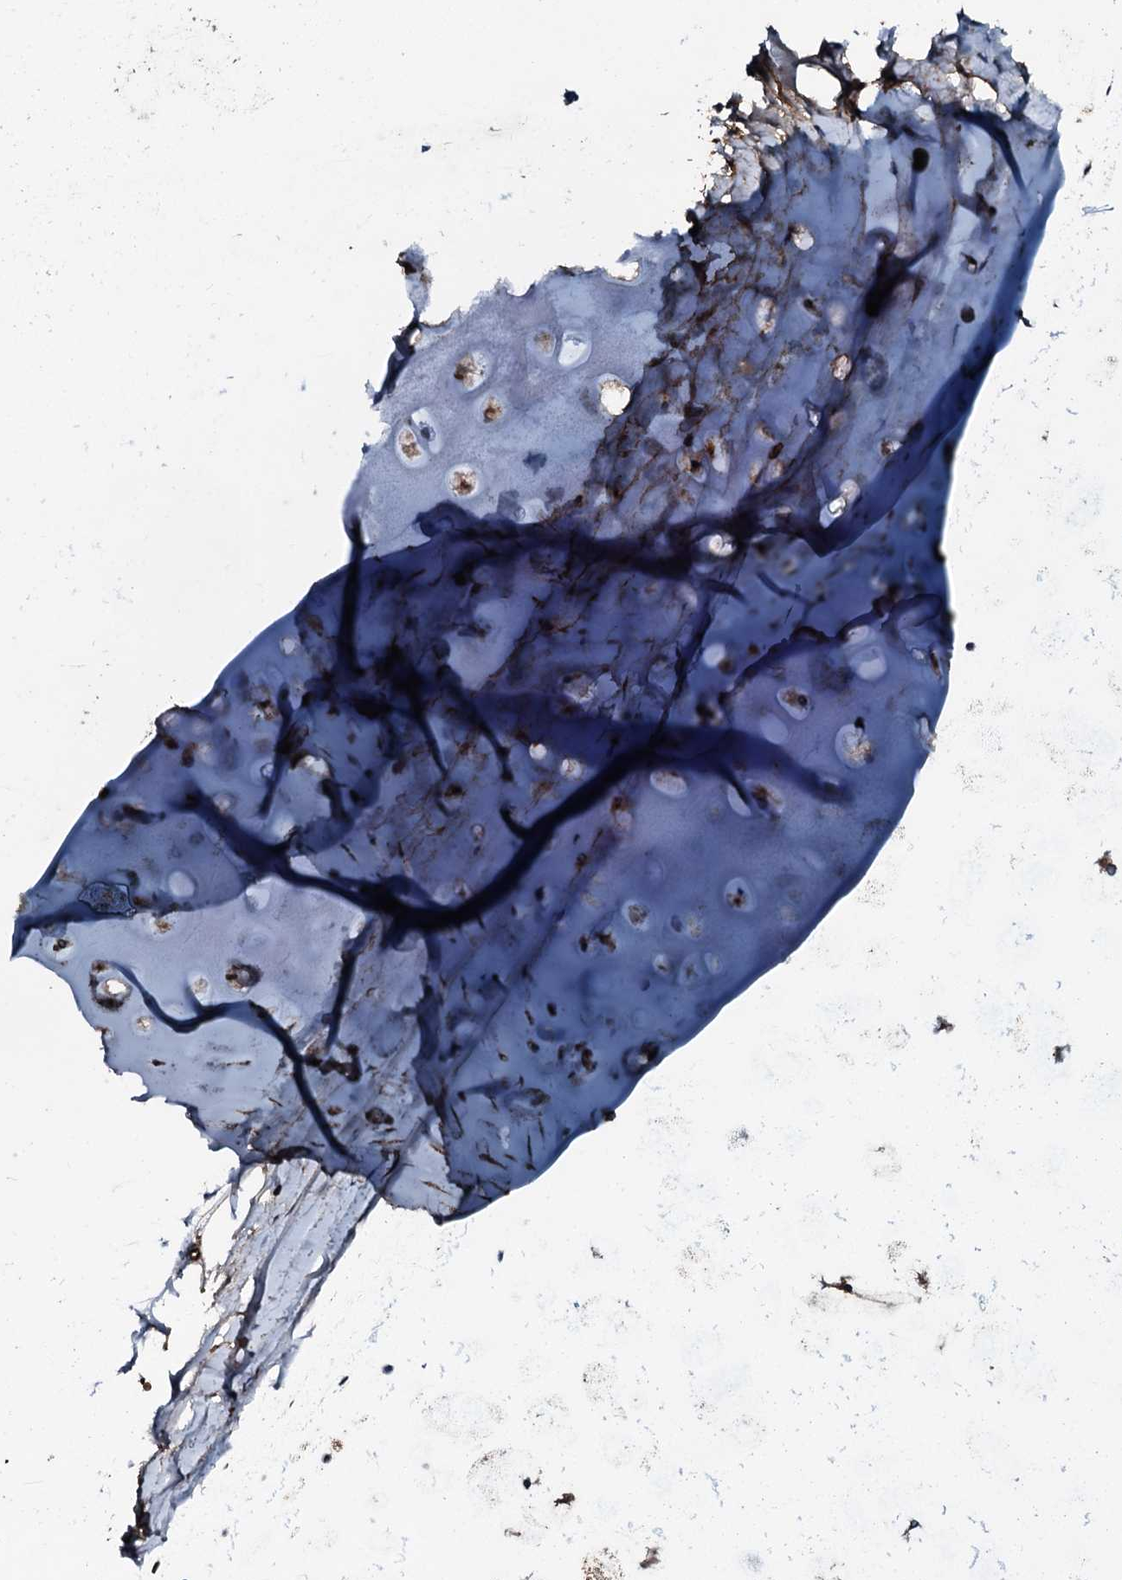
{"staining": {"intensity": "moderate", "quantity": ">75%", "location": "cytoplasmic/membranous"}, "tissue": "adipose tissue", "cell_type": "Adipocytes", "image_type": "normal", "snomed": [{"axis": "morphology", "description": "Normal tissue, NOS"}, {"axis": "topography", "description": "Lymph node"}, {"axis": "topography", "description": "Bronchus"}], "caption": "This histopathology image displays immunohistochemistry staining of normal human adipose tissue, with medium moderate cytoplasmic/membranous staining in about >75% of adipocytes.", "gene": "TRIM7", "patient": {"sex": "male", "age": 63}}